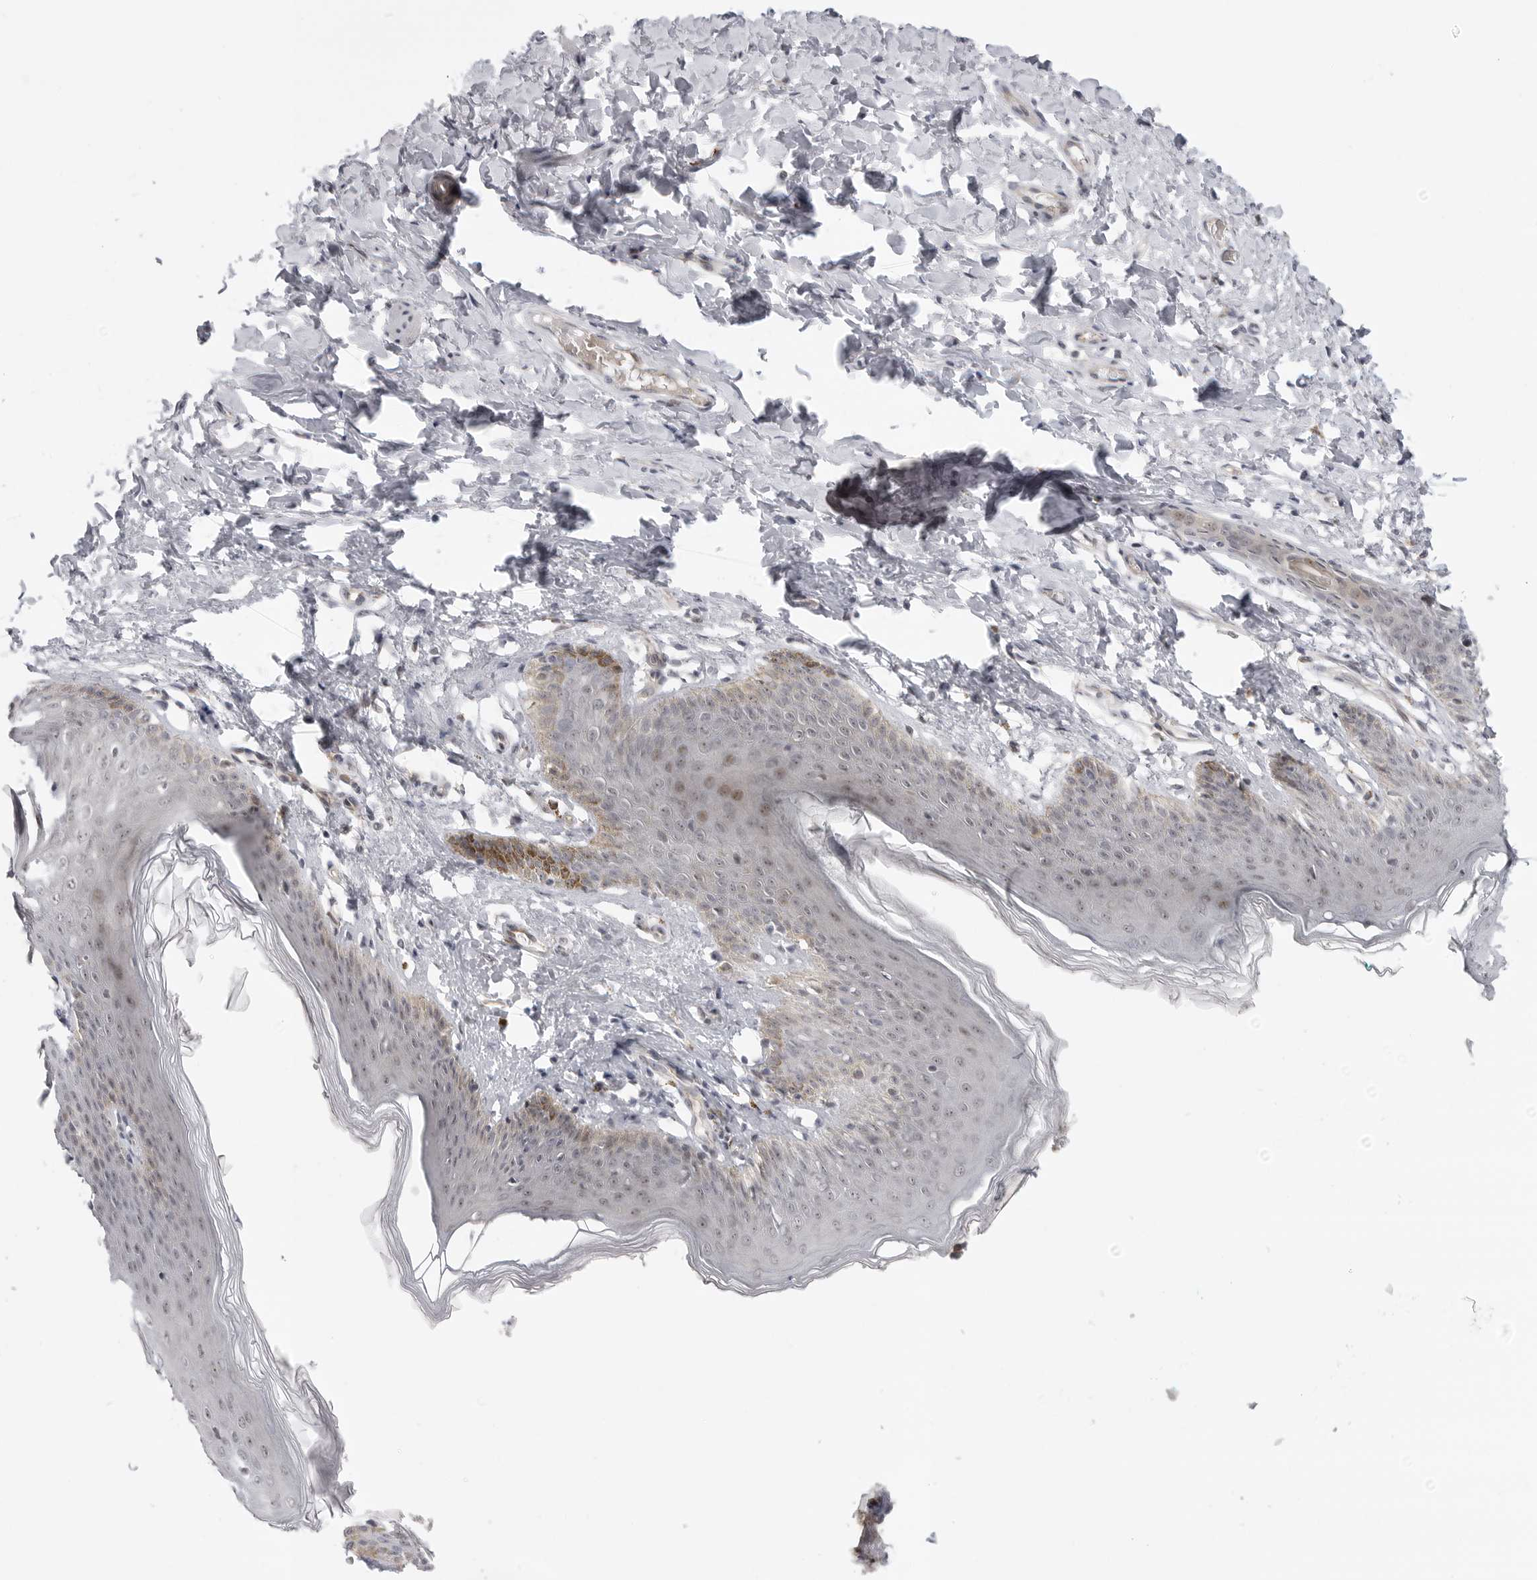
{"staining": {"intensity": "moderate", "quantity": "25%-75%", "location": "cytoplasmic/membranous,nuclear"}, "tissue": "skin", "cell_type": "Epidermal cells", "image_type": "normal", "snomed": [{"axis": "morphology", "description": "Normal tissue, NOS"}, {"axis": "topography", "description": "Vulva"}], "caption": "Immunohistochemistry (IHC) of normal skin displays medium levels of moderate cytoplasmic/membranous,nuclear staining in approximately 25%-75% of epidermal cells.", "gene": "CEP295NL", "patient": {"sex": "female", "age": 66}}